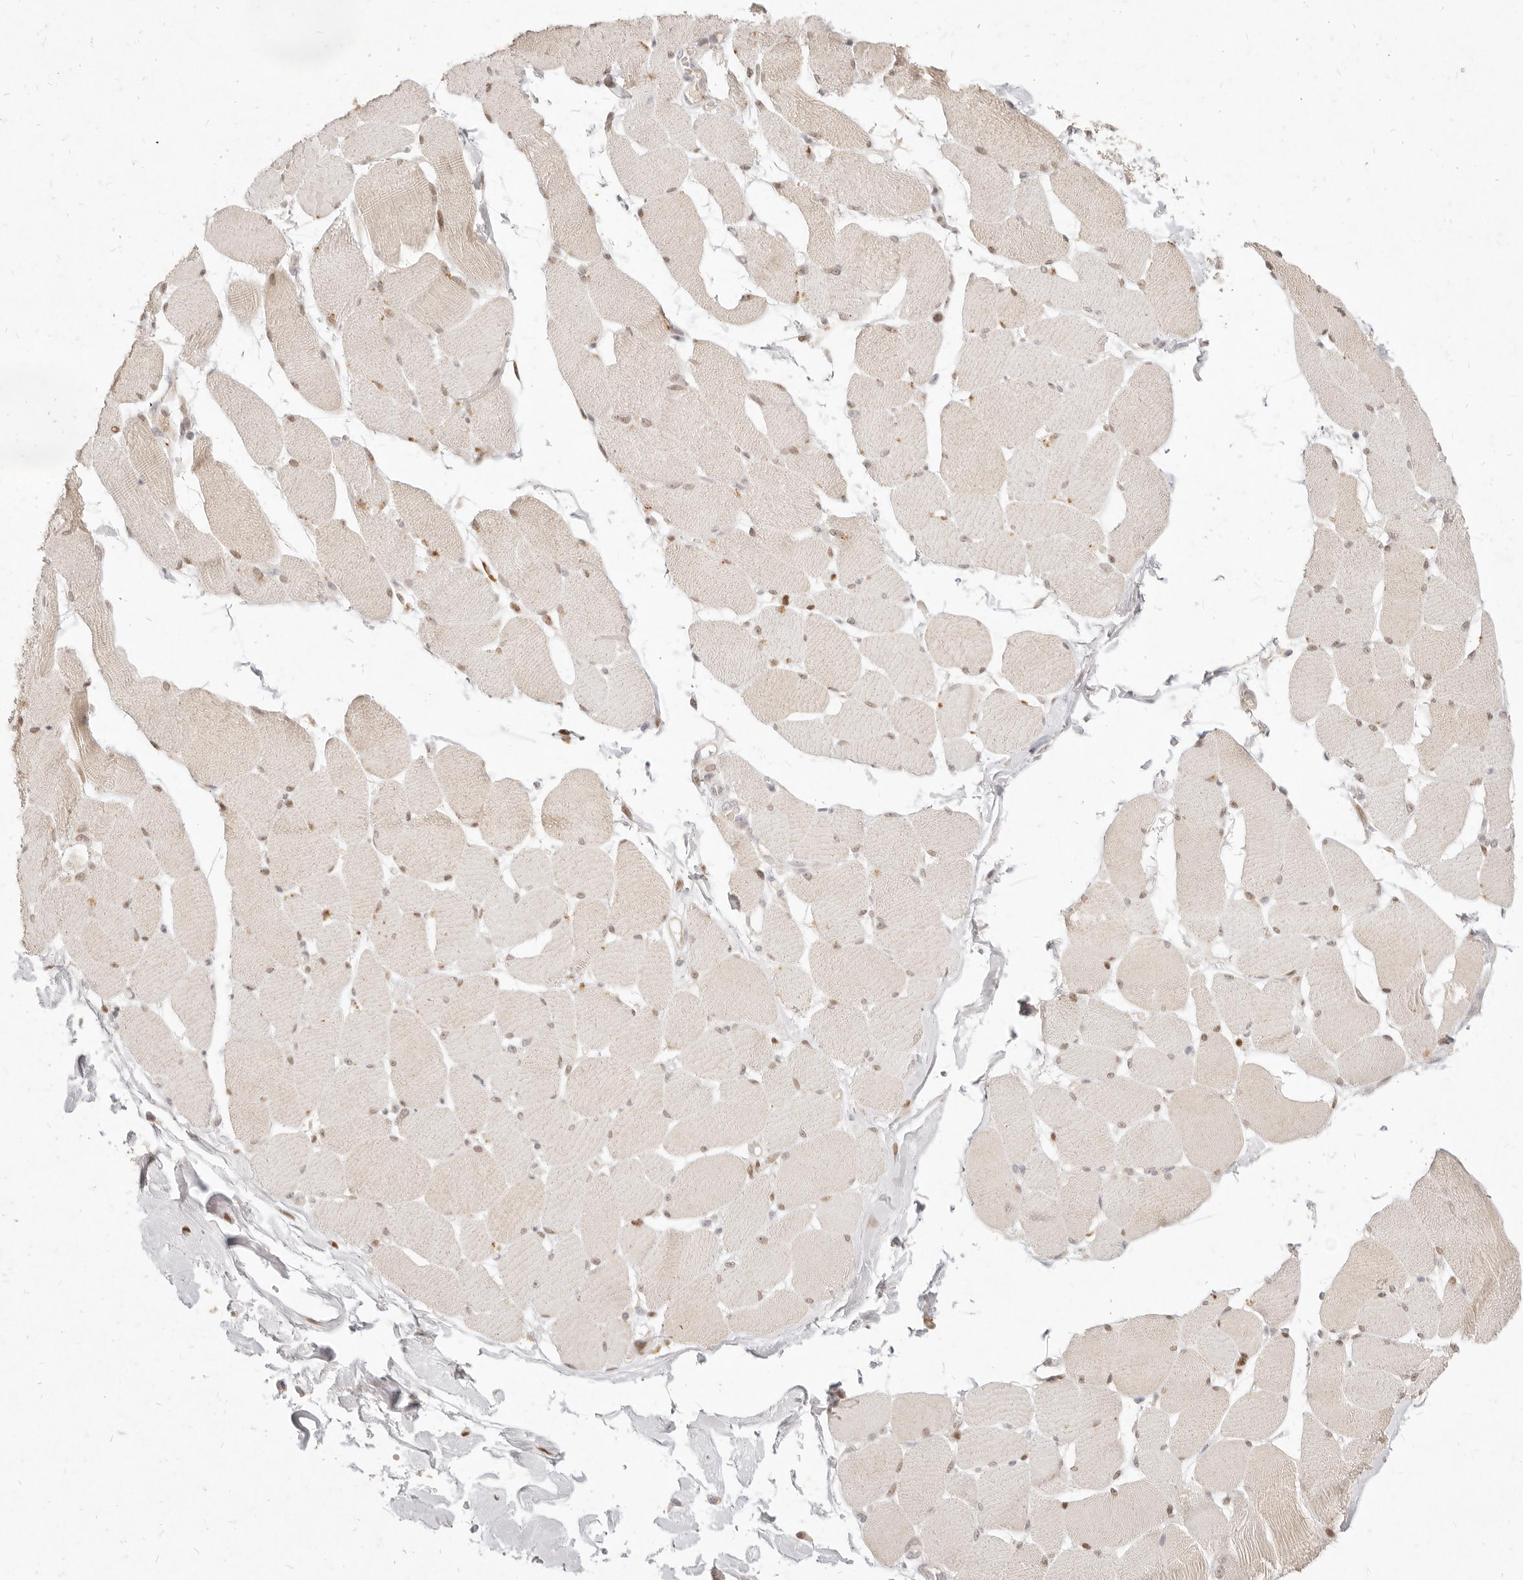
{"staining": {"intensity": "moderate", "quantity": ">75%", "location": "nuclear"}, "tissue": "skeletal muscle", "cell_type": "Myocytes", "image_type": "normal", "snomed": [{"axis": "morphology", "description": "Normal tissue, NOS"}, {"axis": "topography", "description": "Skin"}, {"axis": "topography", "description": "Skeletal muscle"}], "caption": "This photomicrograph reveals unremarkable skeletal muscle stained with IHC to label a protein in brown. The nuclear of myocytes show moderate positivity for the protein. Nuclei are counter-stained blue.", "gene": "ASCL3", "patient": {"sex": "male", "age": 83}}